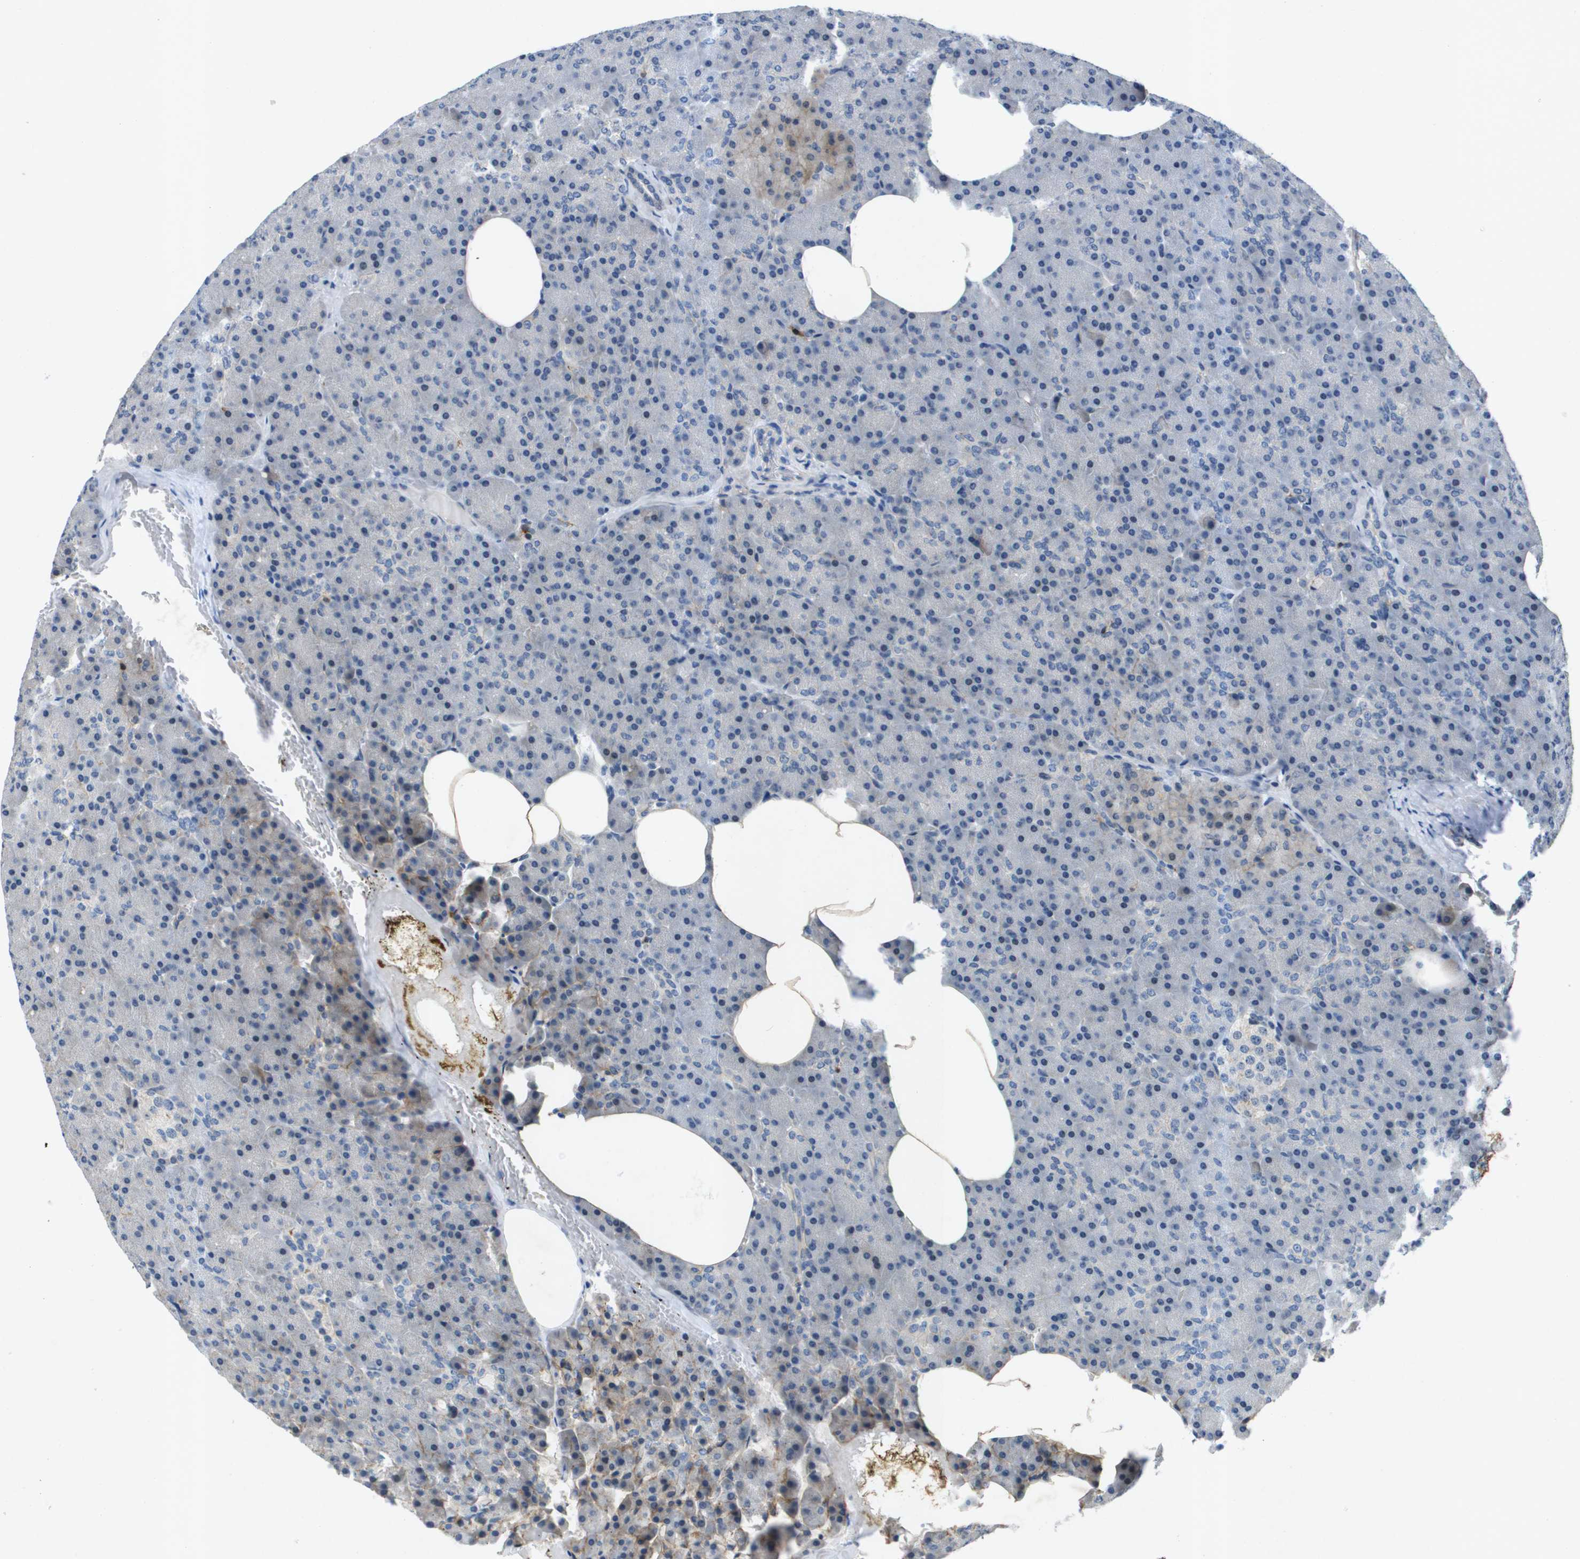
{"staining": {"intensity": "moderate", "quantity": "<25%", "location": "cytoplasmic/membranous"}, "tissue": "pancreas", "cell_type": "Exocrine glandular cells", "image_type": "normal", "snomed": [{"axis": "morphology", "description": "Normal tissue, NOS"}, {"axis": "topography", "description": "Pancreas"}], "caption": "High-power microscopy captured an immunohistochemistry histopathology image of benign pancreas, revealing moderate cytoplasmic/membranous staining in about <25% of exocrine glandular cells.", "gene": "ITGA6", "patient": {"sex": "female", "age": 35}}